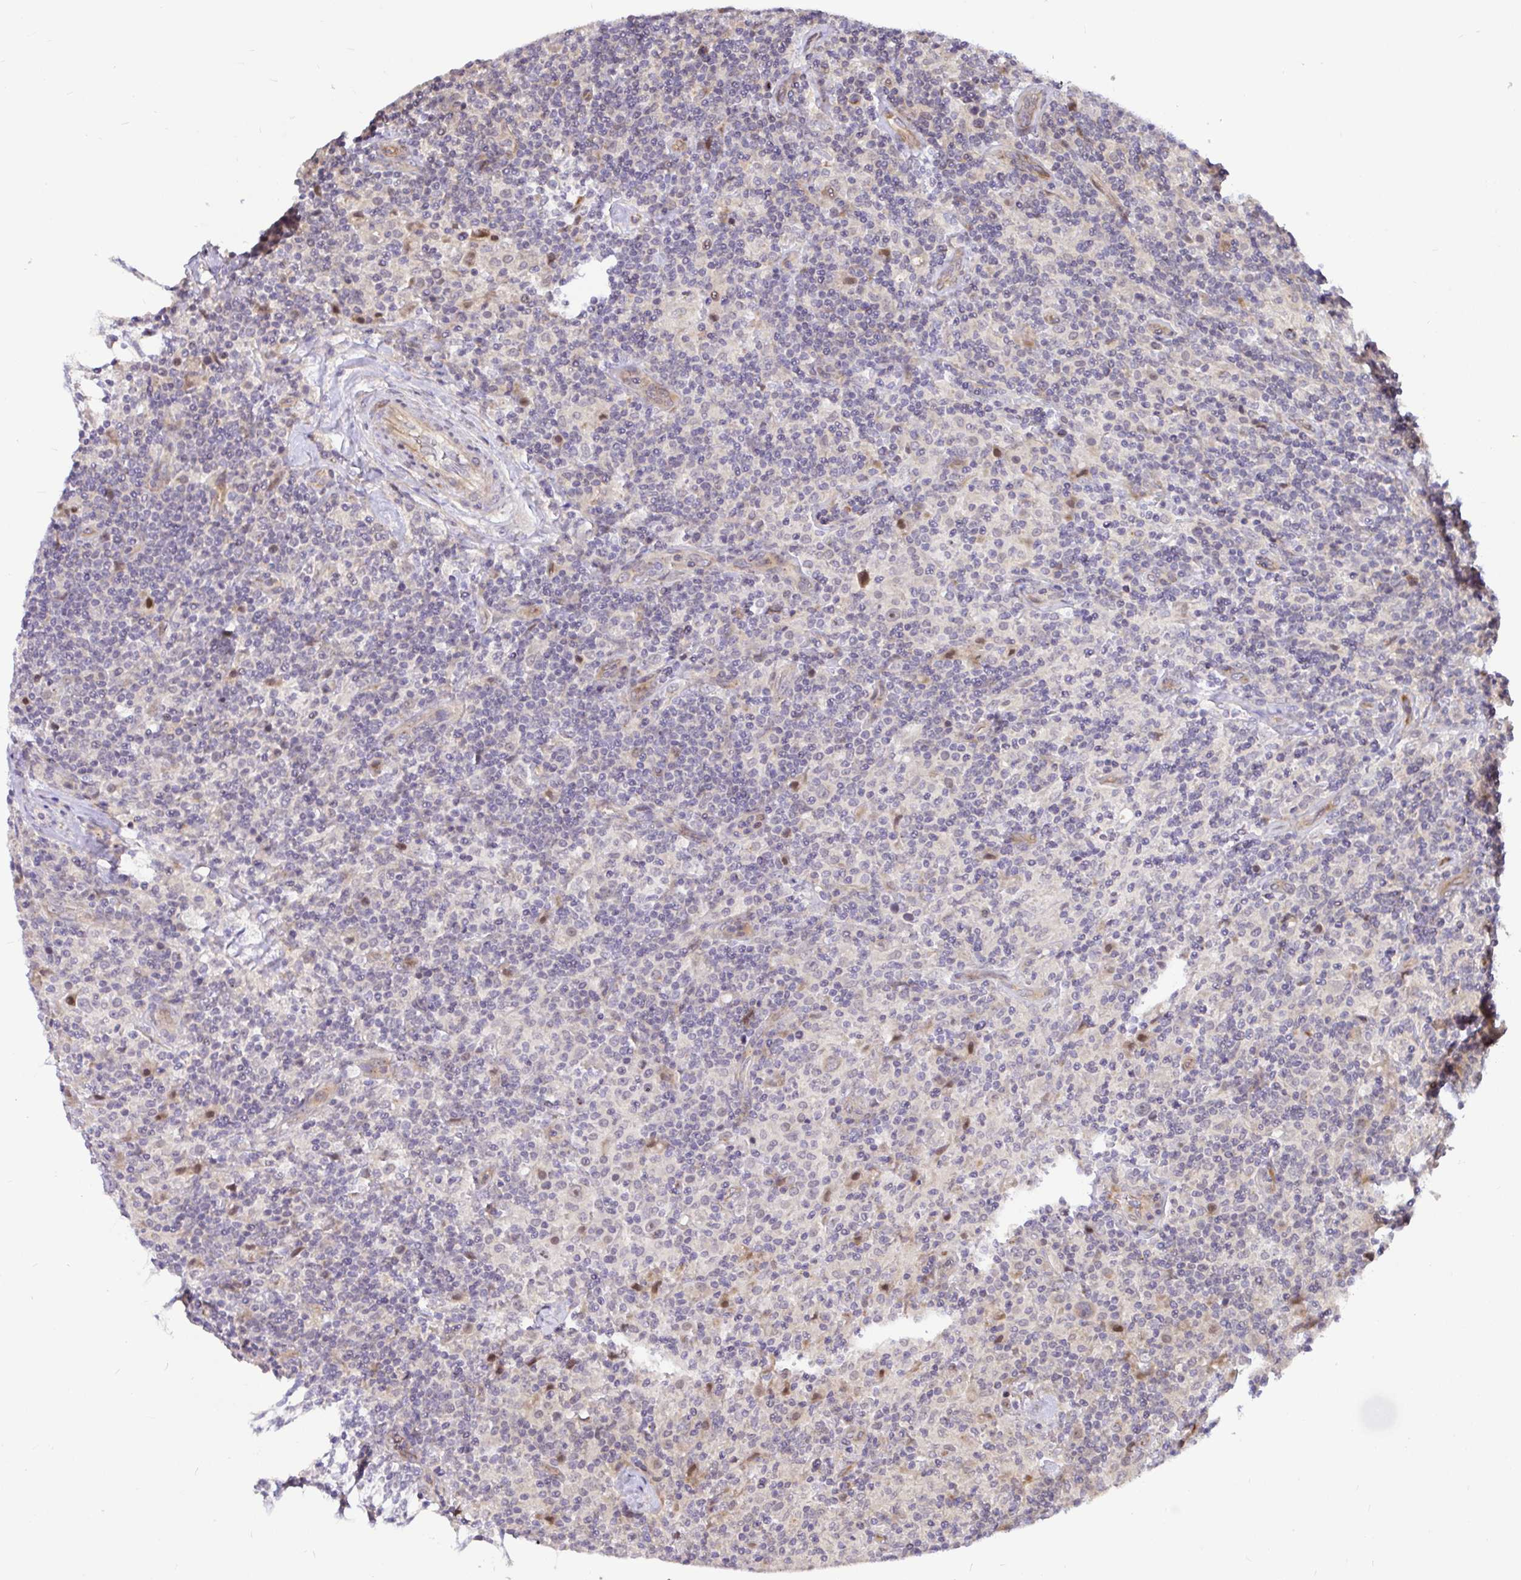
{"staining": {"intensity": "negative", "quantity": "none", "location": "none"}, "tissue": "lymphoma", "cell_type": "Tumor cells", "image_type": "cancer", "snomed": [{"axis": "morphology", "description": "Hodgkin's disease, NOS"}, {"axis": "topography", "description": "Lymph node"}], "caption": "High power microscopy histopathology image of an IHC image of lymphoma, revealing no significant positivity in tumor cells. The staining was performed using DAB (3,3'-diaminobenzidine) to visualize the protein expression in brown, while the nuclei were stained in blue with hematoxylin (Magnification: 20x).", "gene": "TRIM55", "patient": {"sex": "male", "age": 70}}